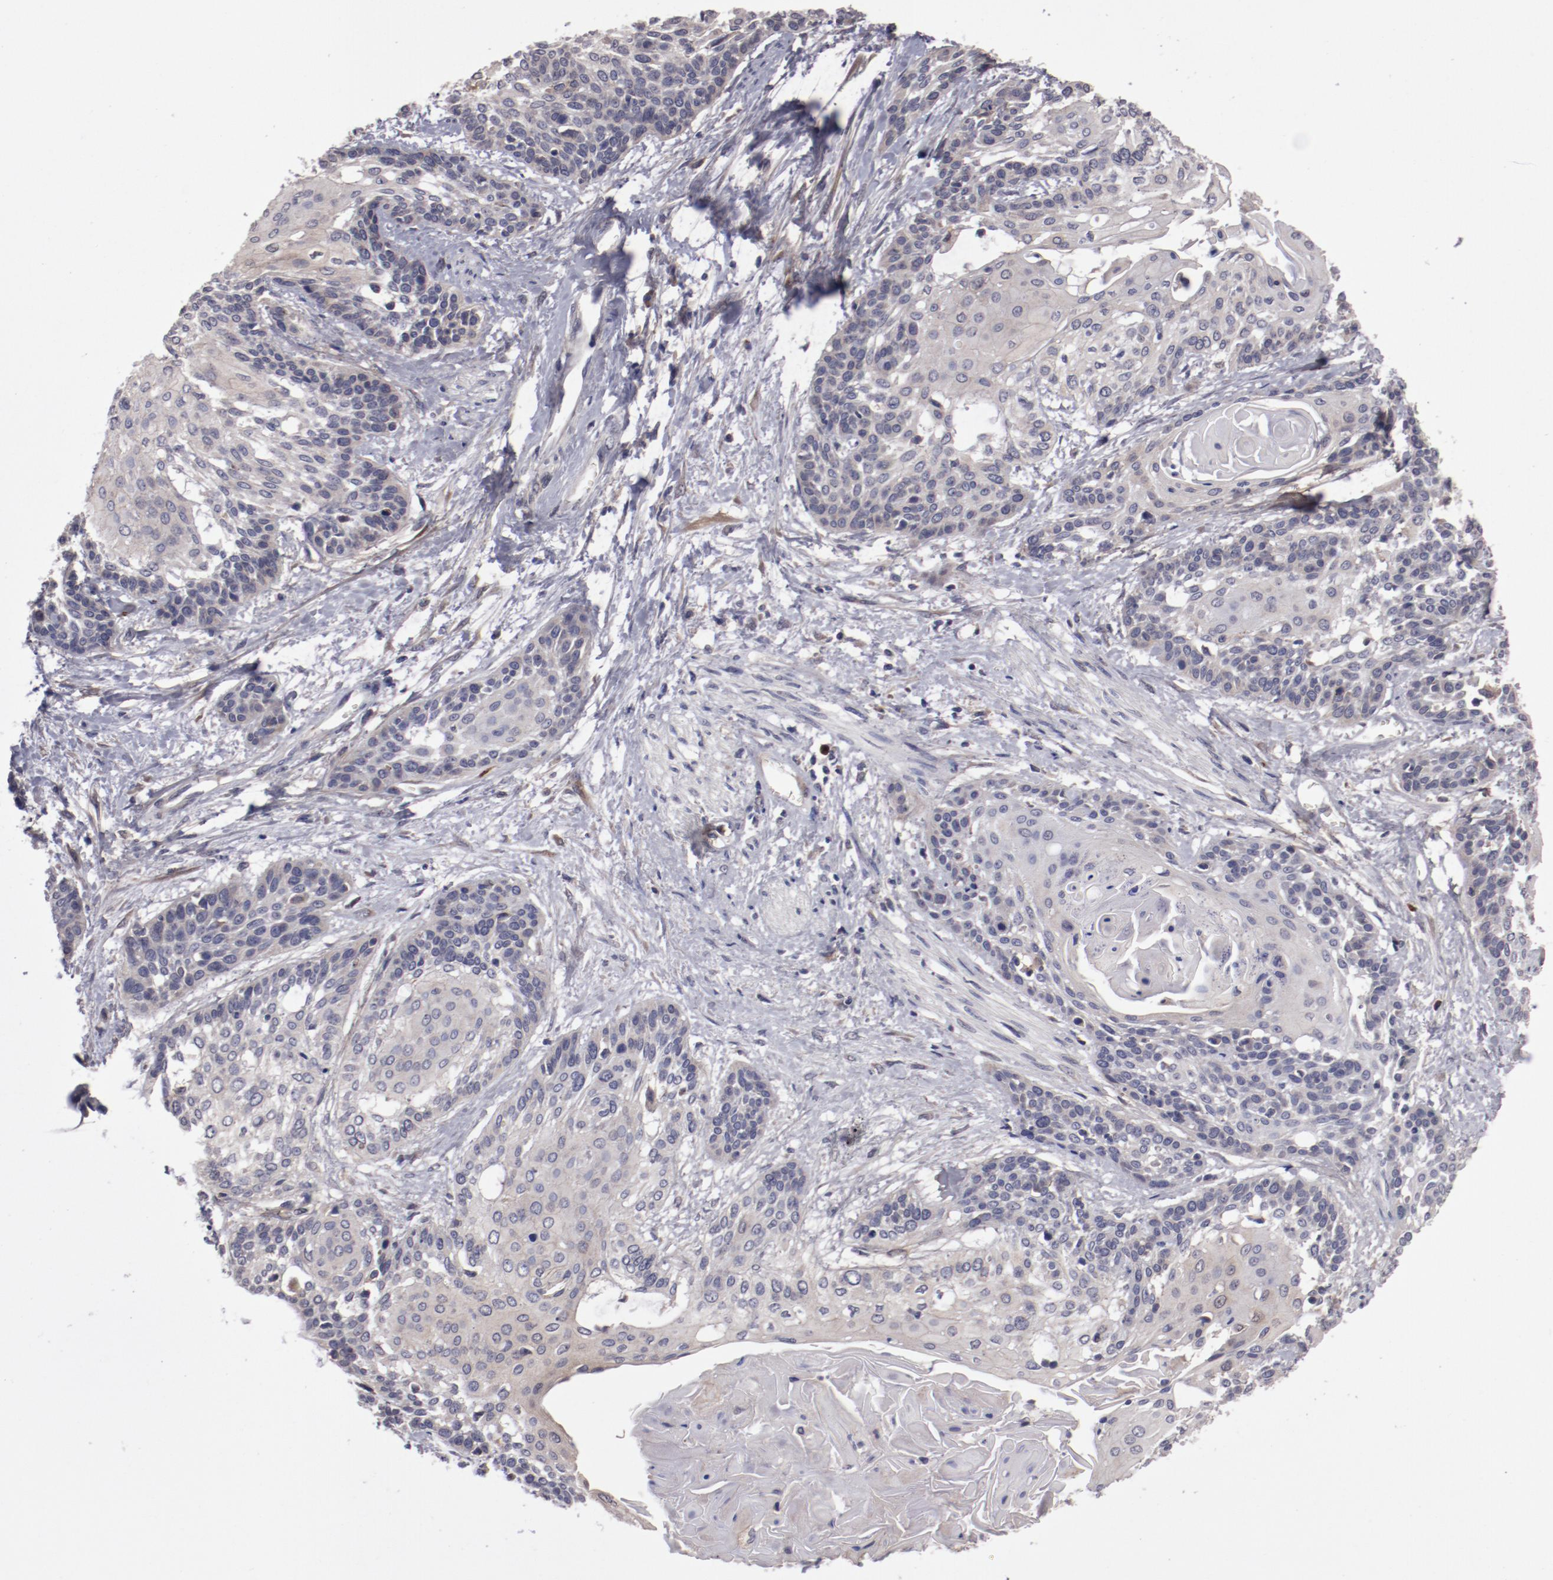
{"staining": {"intensity": "weak", "quantity": "25%-75%", "location": "cytoplasmic/membranous"}, "tissue": "cervical cancer", "cell_type": "Tumor cells", "image_type": "cancer", "snomed": [{"axis": "morphology", "description": "Squamous cell carcinoma, NOS"}, {"axis": "topography", "description": "Cervix"}], "caption": "Cervical cancer (squamous cell carcinoma) was stained to show a protein in brown. There is low levels of weak cytoplasmic/membranous expression in approximately 25%-75% of tumor cells. (DAB (3,3'-diaminobenzidine) IHC, brown staining for protein, blue staining for nuclei).", "gene": "IL12A", "patient": {"sex": "female", "age": 57}}